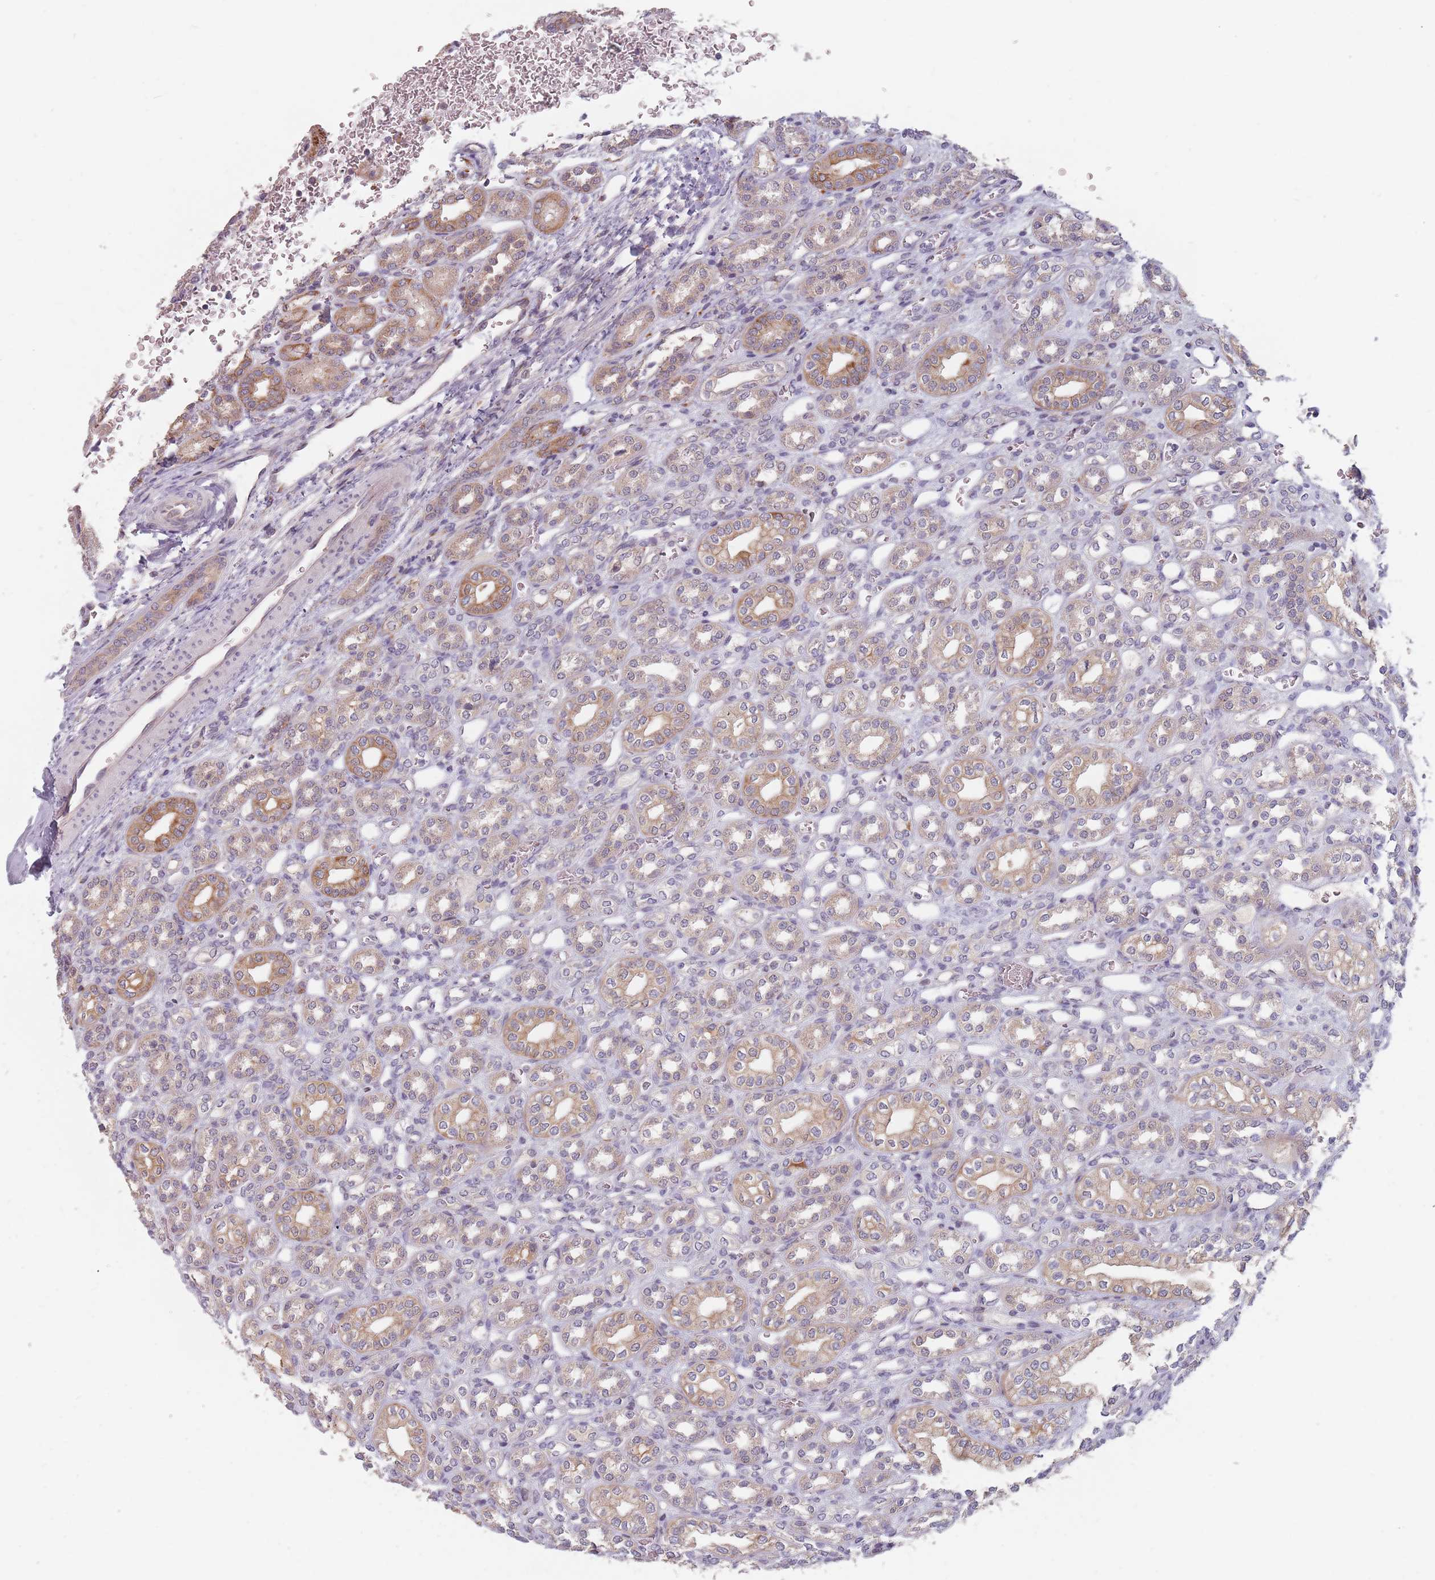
{"staining": {"intensity": "weak", "quantity": "<25%", "location": "cytoplasmic/membranous"}, "tissue": "kidney", "cell_type": "Cells in glomeruli", "image_type": "normal", "snomed": [{"axis": "morphology", "description": "Normal tissue, NOS"}, {"axis": "morphology", "description": "Neoplasm, malignant, NOS"}, {"axis": "topography", "description": "Kidney"}], "caption": "A high-resolution micrograph shows IHC staining of unremarkable kidney, which demonstrates no significant expression in cells in glomeruli. The staining was performed using DAB (3,3'-diaminobenzidine) to visualize the protein expression in brown, while the nuclei were stained in blue with hematoxylin (Magnification: 20x).", "gene": "ADAL", "patient": {"sex": "female", "age": 1}}